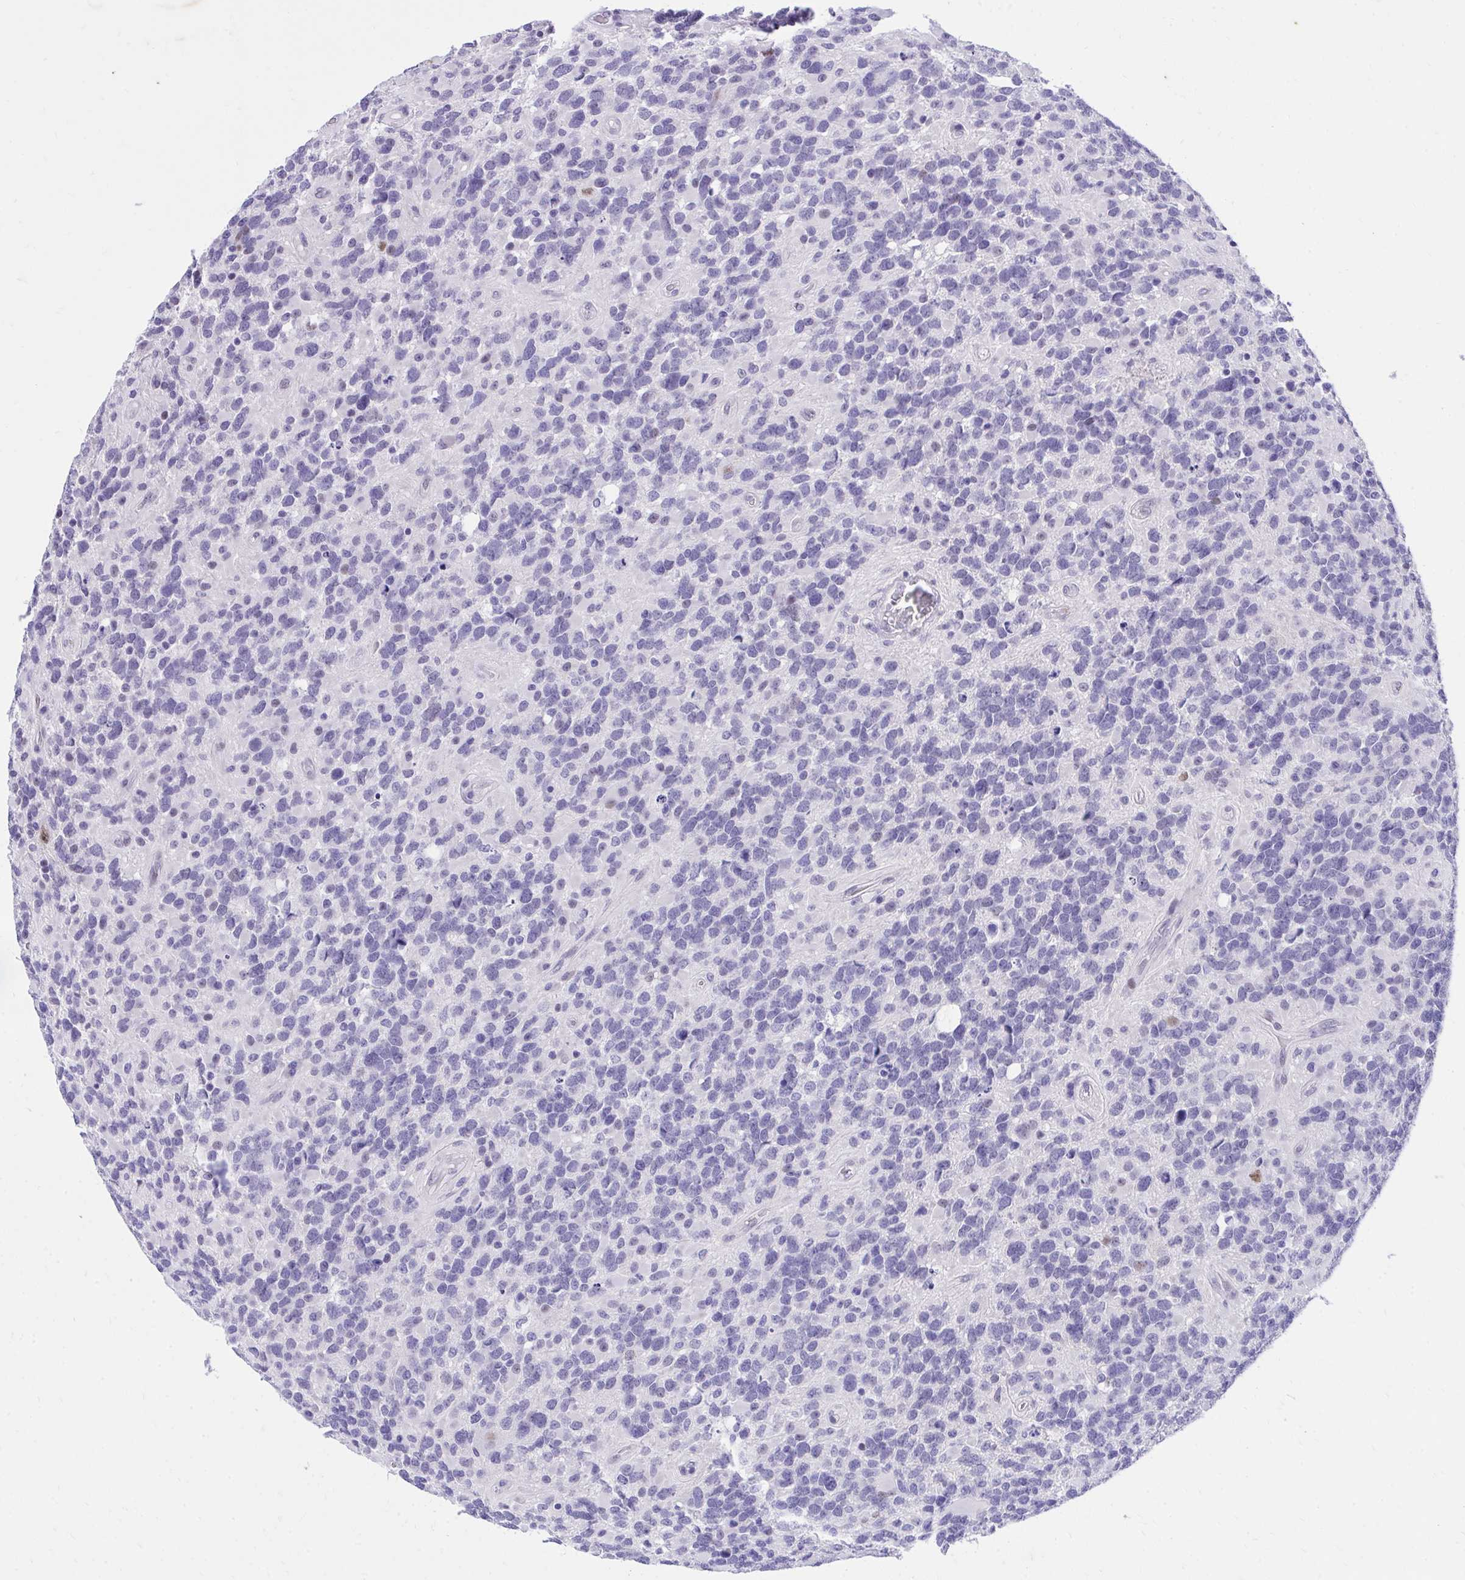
{"staining": {"intensity": "negative", "quantity": "none", "location": "none"}, "tissue": "glioma", "cell_type": "Tumor cells", "image_type": "cancer", "snomed": [{"axis": "morphology", "description": "Glioma, malignant, High grade"}, {"axis": "topography", "description": "Brain"}], "caption": "Micrograph shows no significant protein staining in tumor cells of glioma.", "gene": "KLK1", "patient": {"sex": "female", "age": 40}}